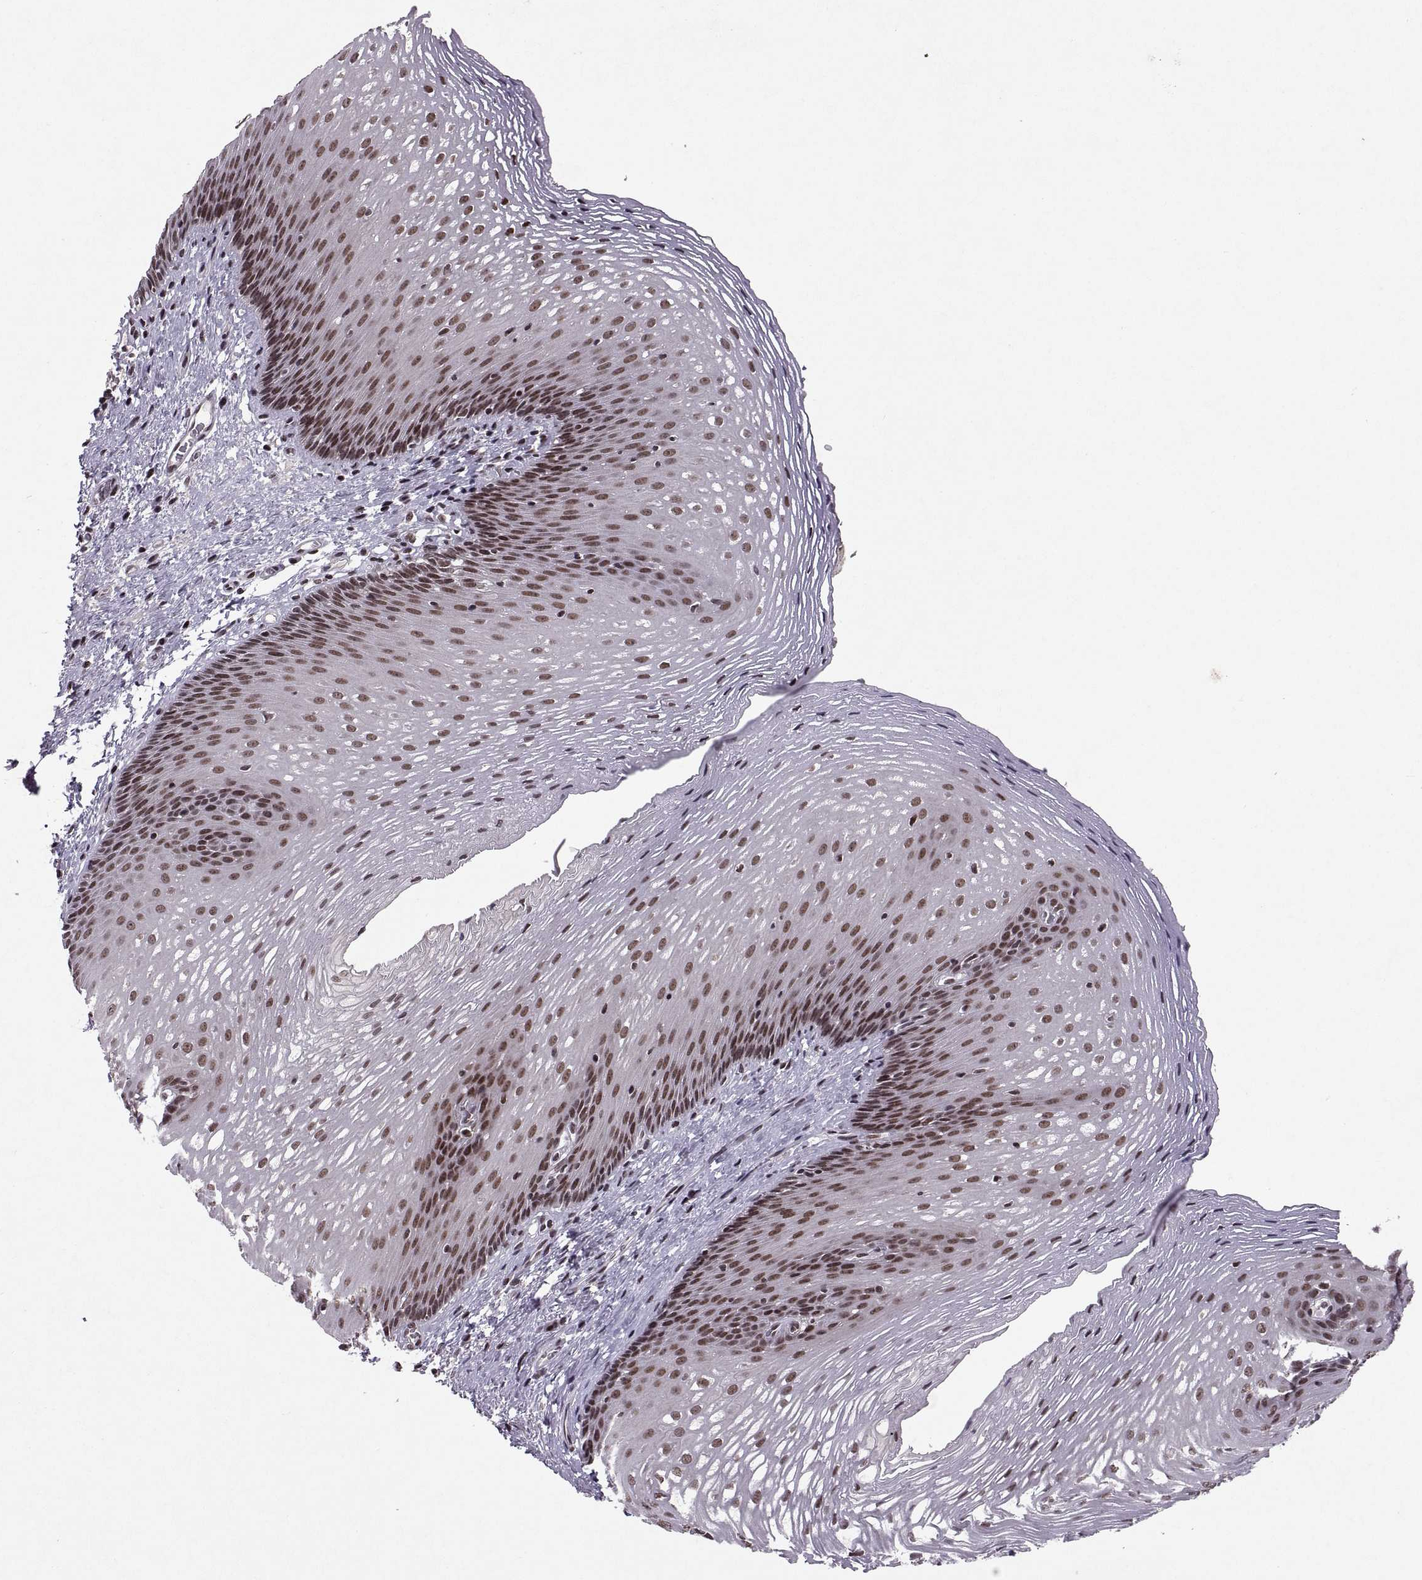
{"staining": {"intensity": "strong", "quantity": ">75%", "location": "nuclear"}, "tissue": "esophagus", "cell_type": "Squamous epithelial cells", "image_type": "normal", "snomed": [{"axis": "morphology", "description": "Normal tissue, NOS"}, {"axis": "topography", "description": "Esophagus"}], "caption": "Immunohistochemistry (IHC) micrograph of normal human esophagus stained for a protein (brown), which shows high levels of strong nuclear expression in about >75% of squamous epithelial cells.", "gene": "MT1E", "patient": {"sex": "male", "age": 76}}